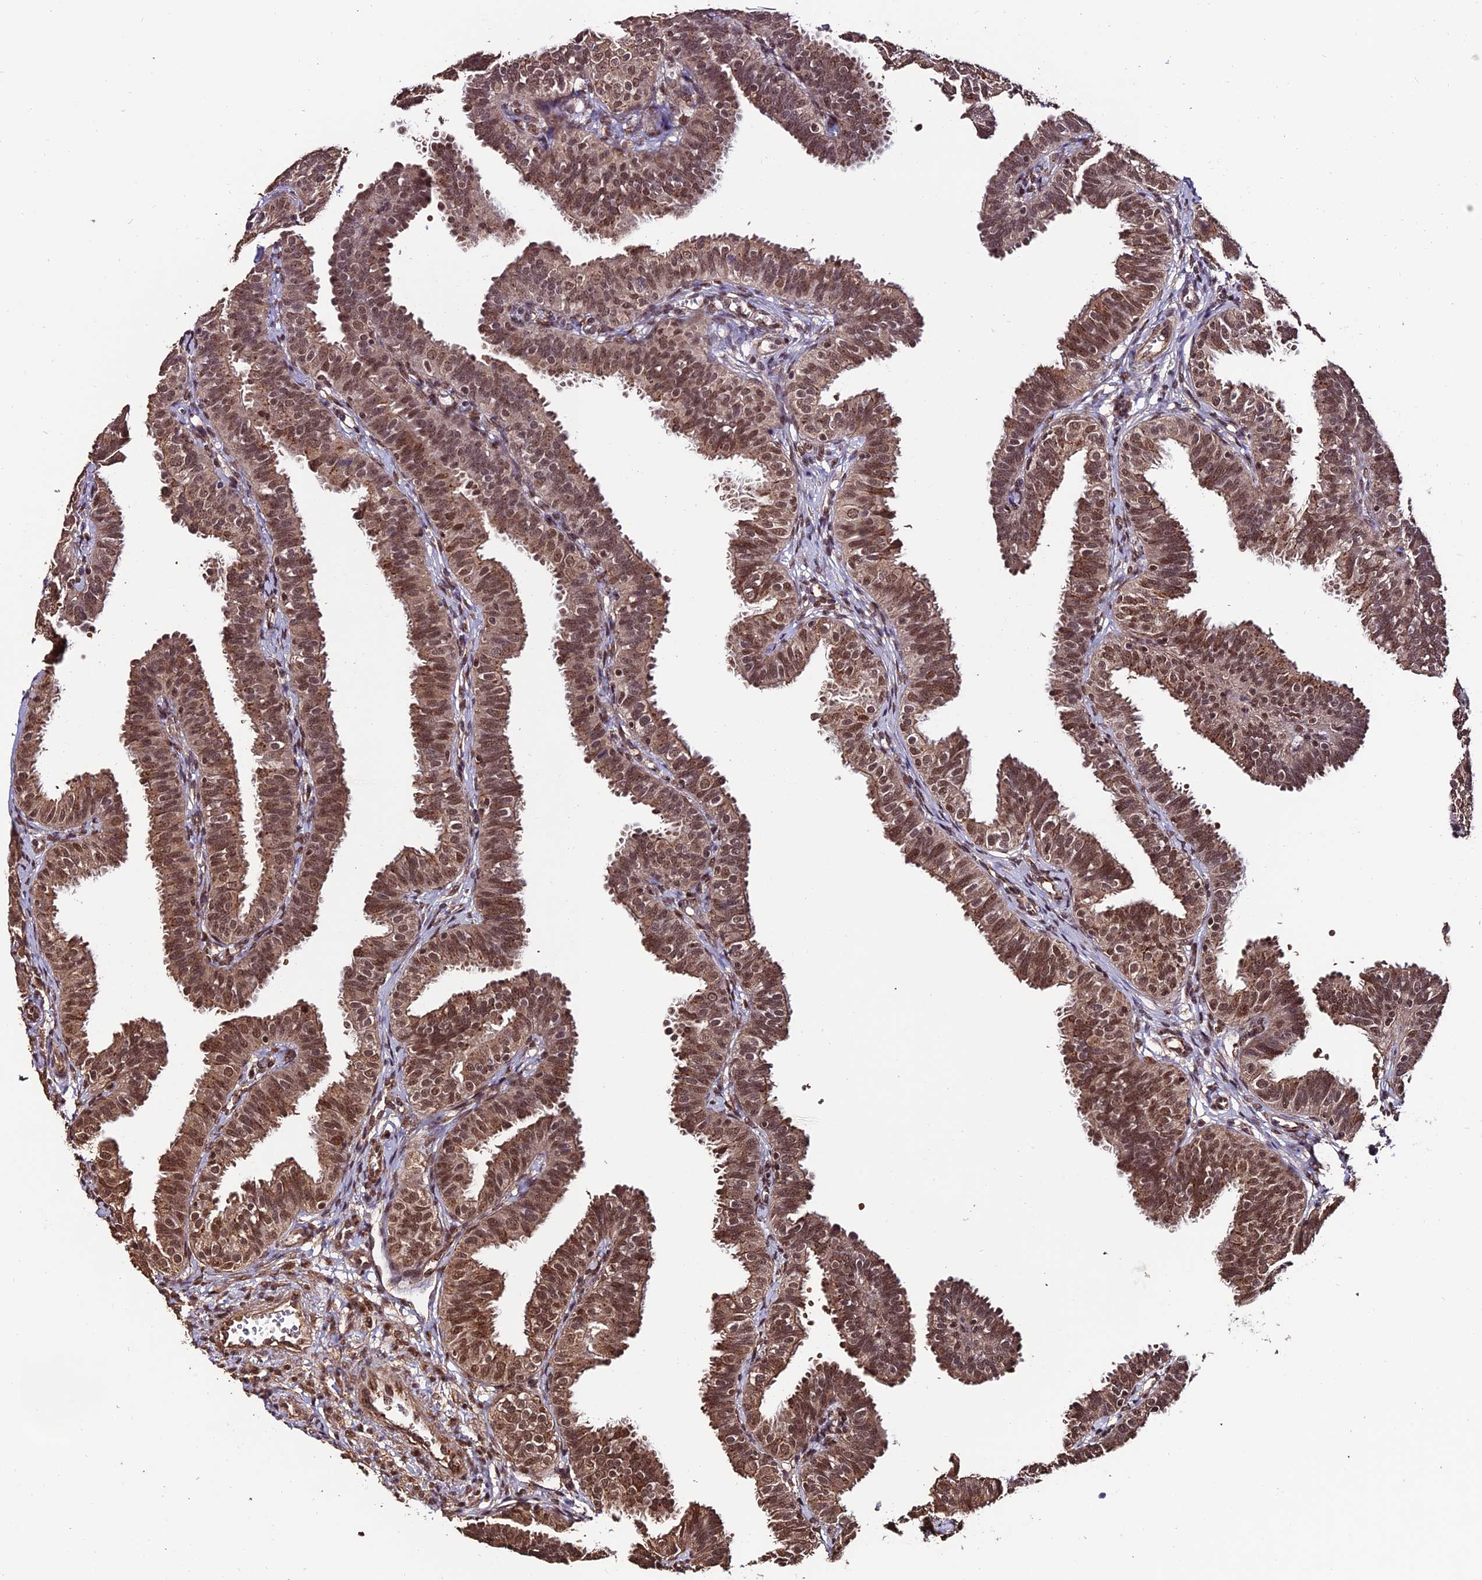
{"staining": {"intensity": "moderate", "quantity": ">75%", "location": "cytoplasmic/membranous,nuclear"}, "tissue": "fallopian tube", "cell_type": "Glandular cells", "image_type": "normal", "snomed": [{"axis": "morphology", "description": "Normal tissue, NOS"}, {"axis": "topography", "description": "Fallopian tube"}], "caption": "Unremarkable fallopian tube was stained to show a protein in brown. There is medium levels of moderate cytoplasmic/membranous,nuclear positivity in about >75% of glandular cells. The protein of interest is shown in brown color, while the nuclei are stained blue.", "gene": "CABIN1", "patient": {"sex": "female", "age": 35}}